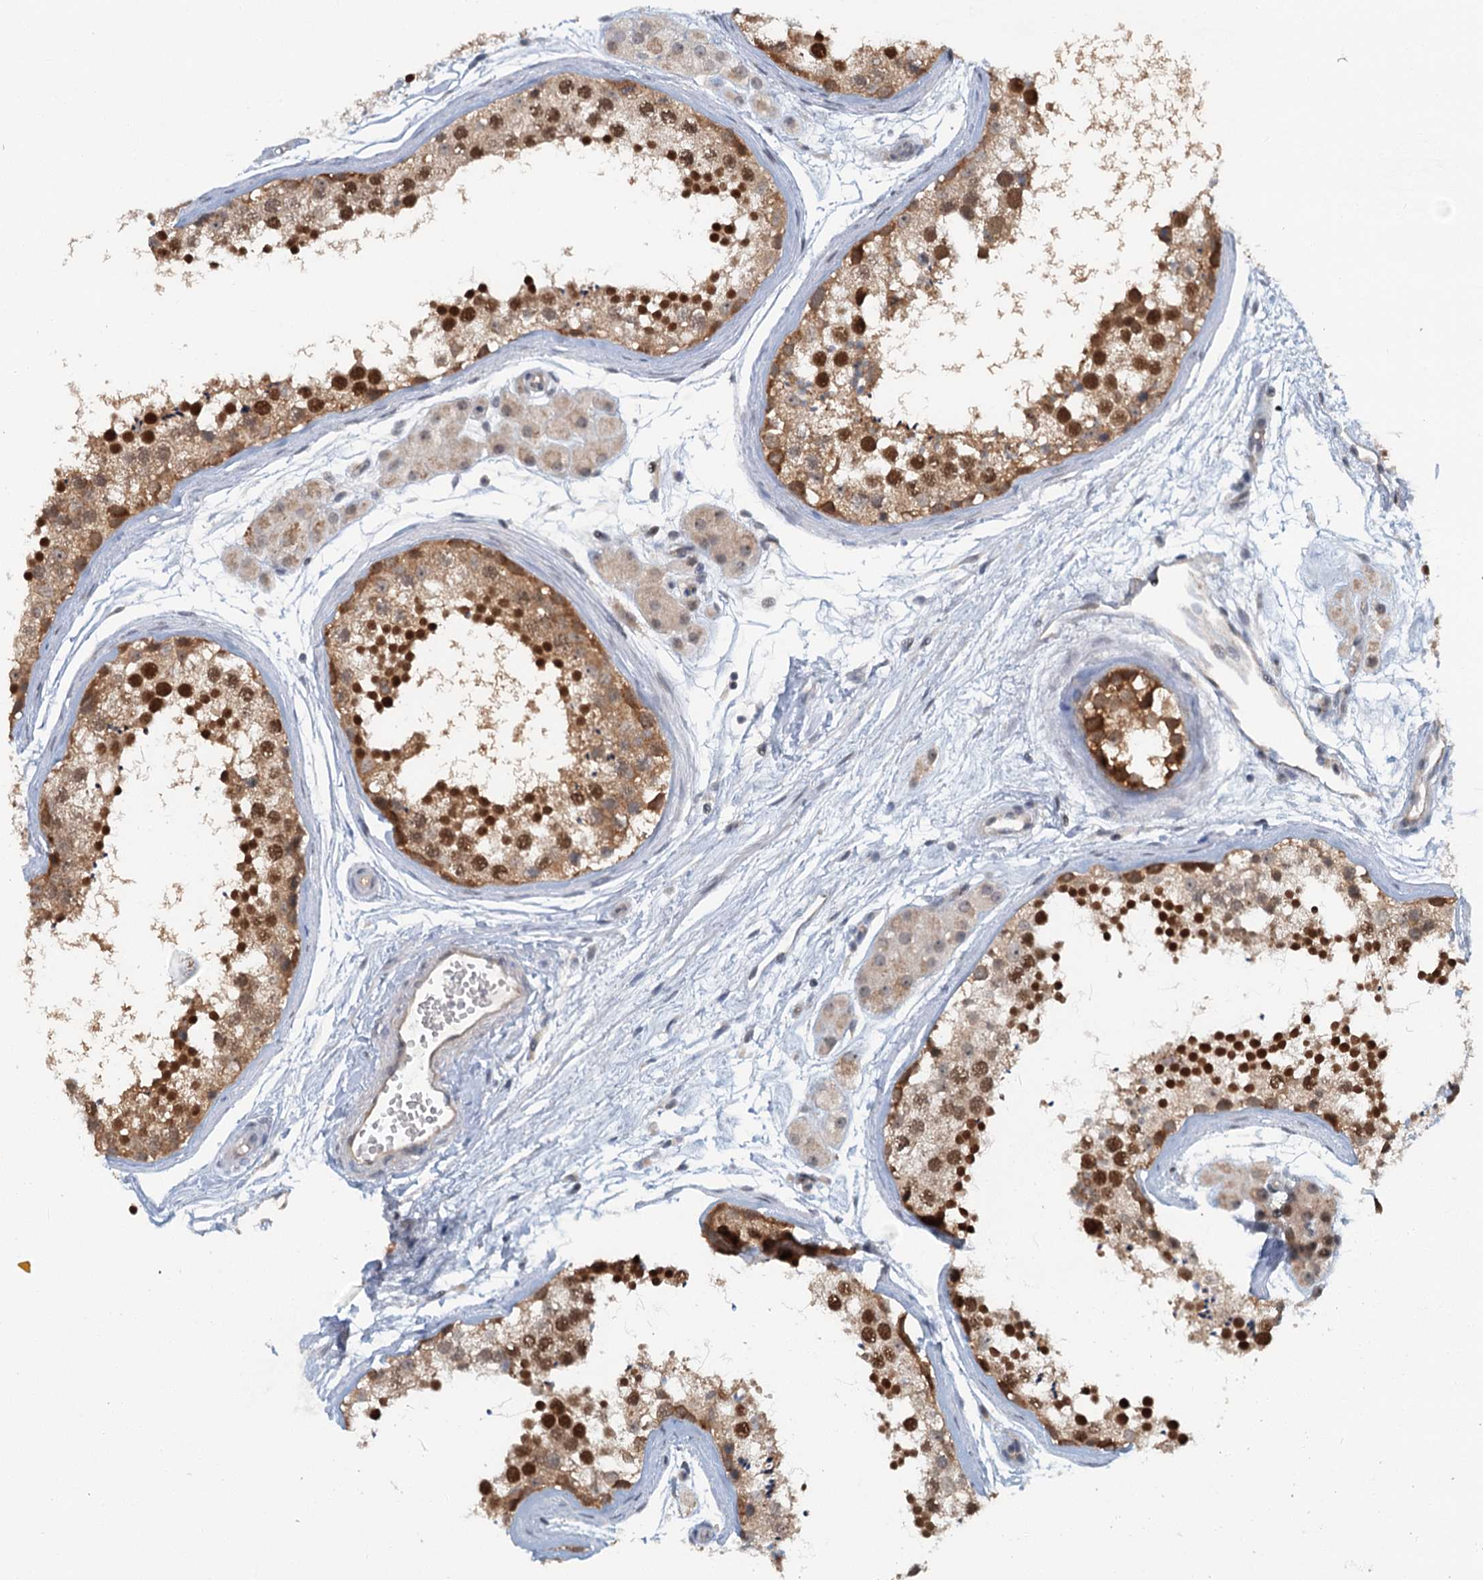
{"staining": {"intensity": "strong", "quantity": ">75%", "location": "cytoplasmic/membranous,nuclear"}, "tissue": "testis", "cell_type": "Cells in seminiferous ducts", "image_type": "normal", "snomed": [{"axis": "morphology", "description": "Normal tissue, NOS"}, {"axis": "topography", "description": "Testis"}], "caption": "Testis stained with DAB immunohistochemistry exhibits high levels of strong cytoplasmic/membranous,nuclear positivity in approximately >75% of cells in seminiferous ducts.", "gene": "TAS2R42", "patient": {"sex": "male", "age": 56}}